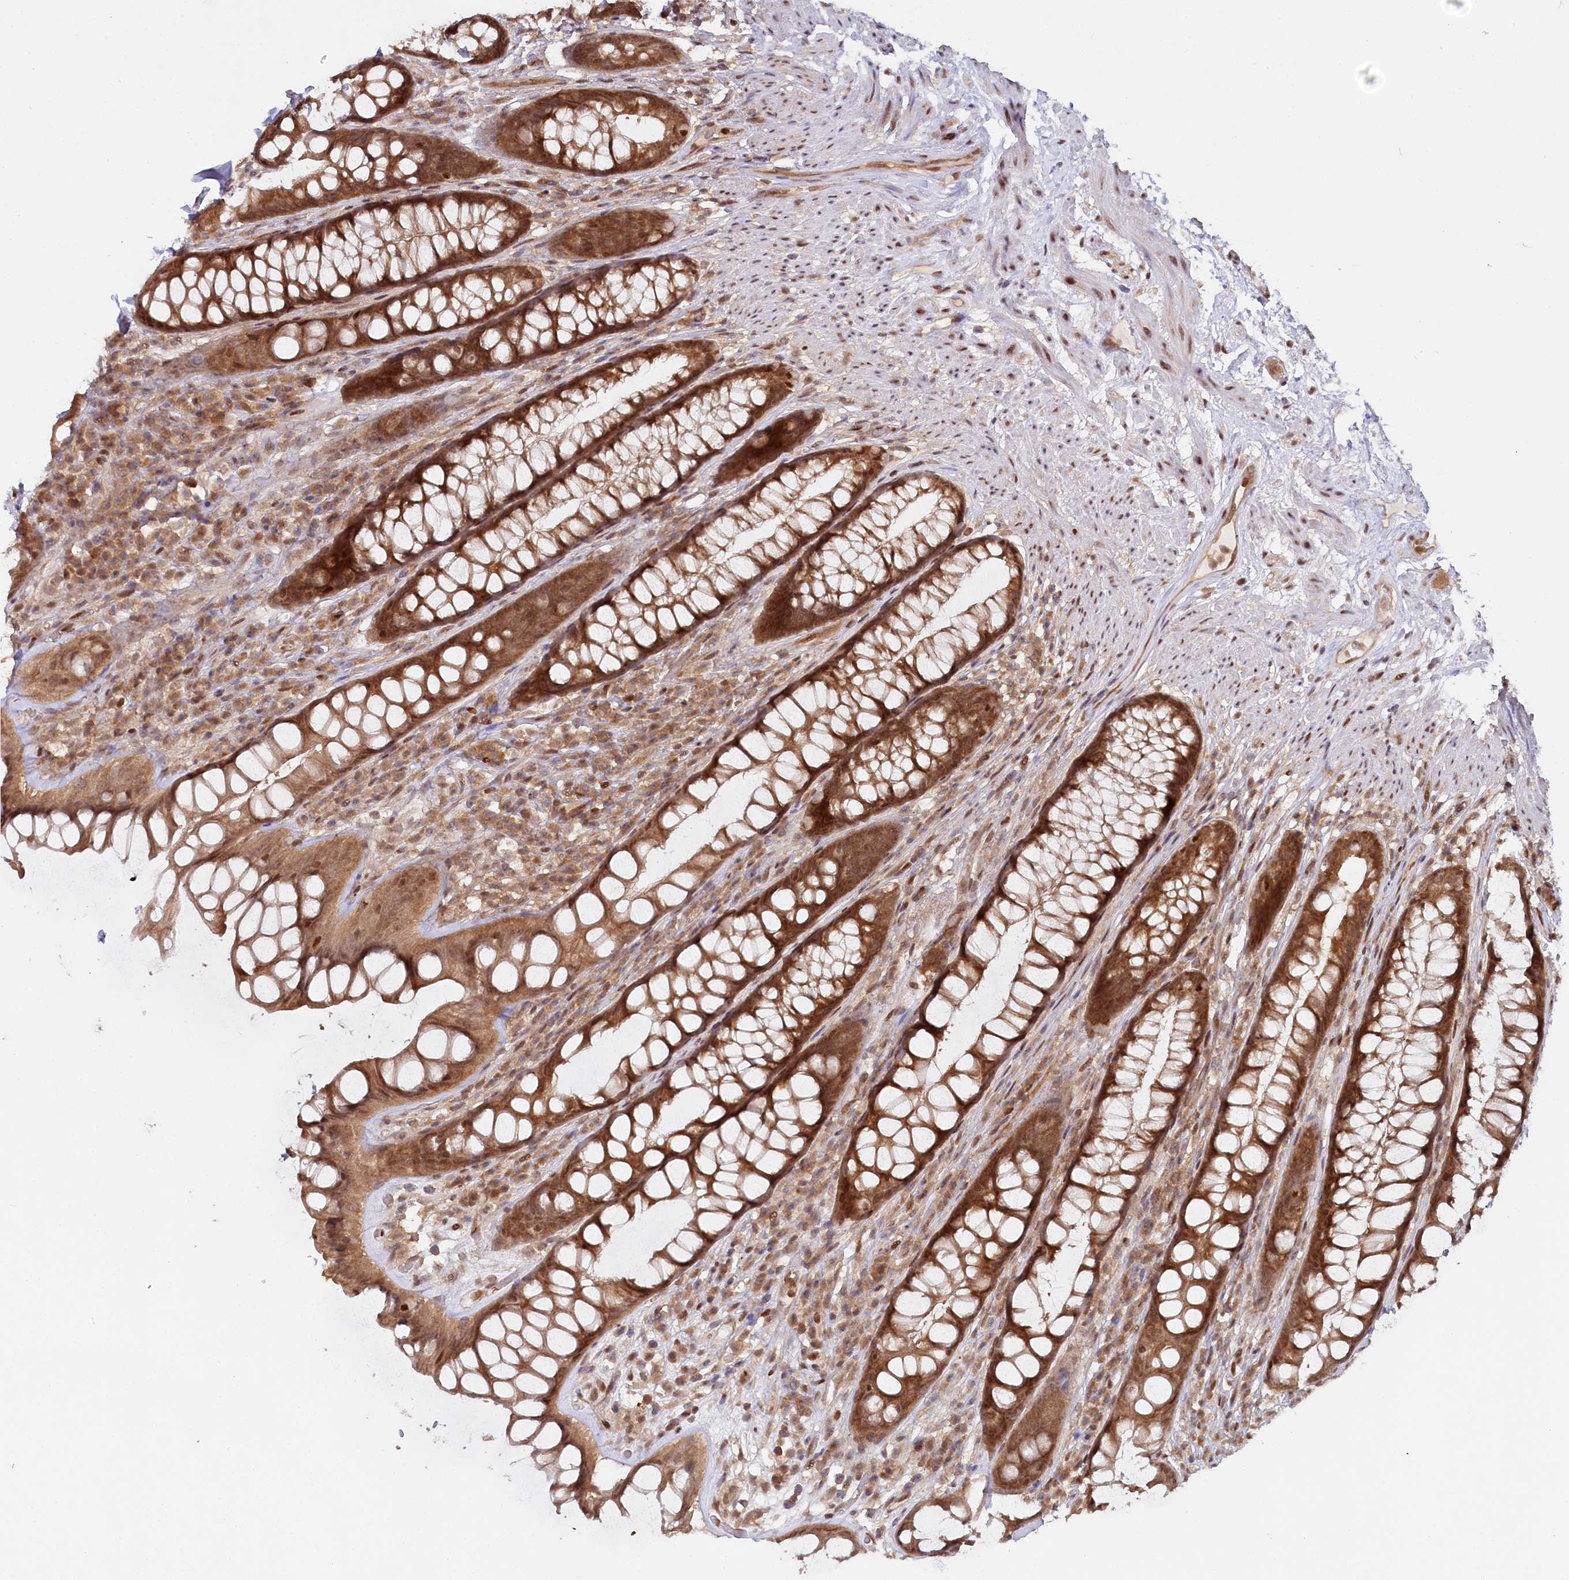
{"staining": {"intensity": "strong", "quantity": ">75%", "location": "cytoplasmic/membranous,nuclear"}, "tissue": "rectum", "cell_type": "Glandular cells", "image_type": "normal", "snomed": [{"axis": "morphology", "description": "Normal tissue, NOS"}, {"axis": "topography", "description": "Rectum"}], "caption": "Immunohistochemical staining of benign human rectum reveals >75% levels of strong cytoplasmic/membranous,nuclear protein expression in approximately >75% of glandular cells.", "gene": "CCDC65", "patient": {"sex": "male", "age": 74}}